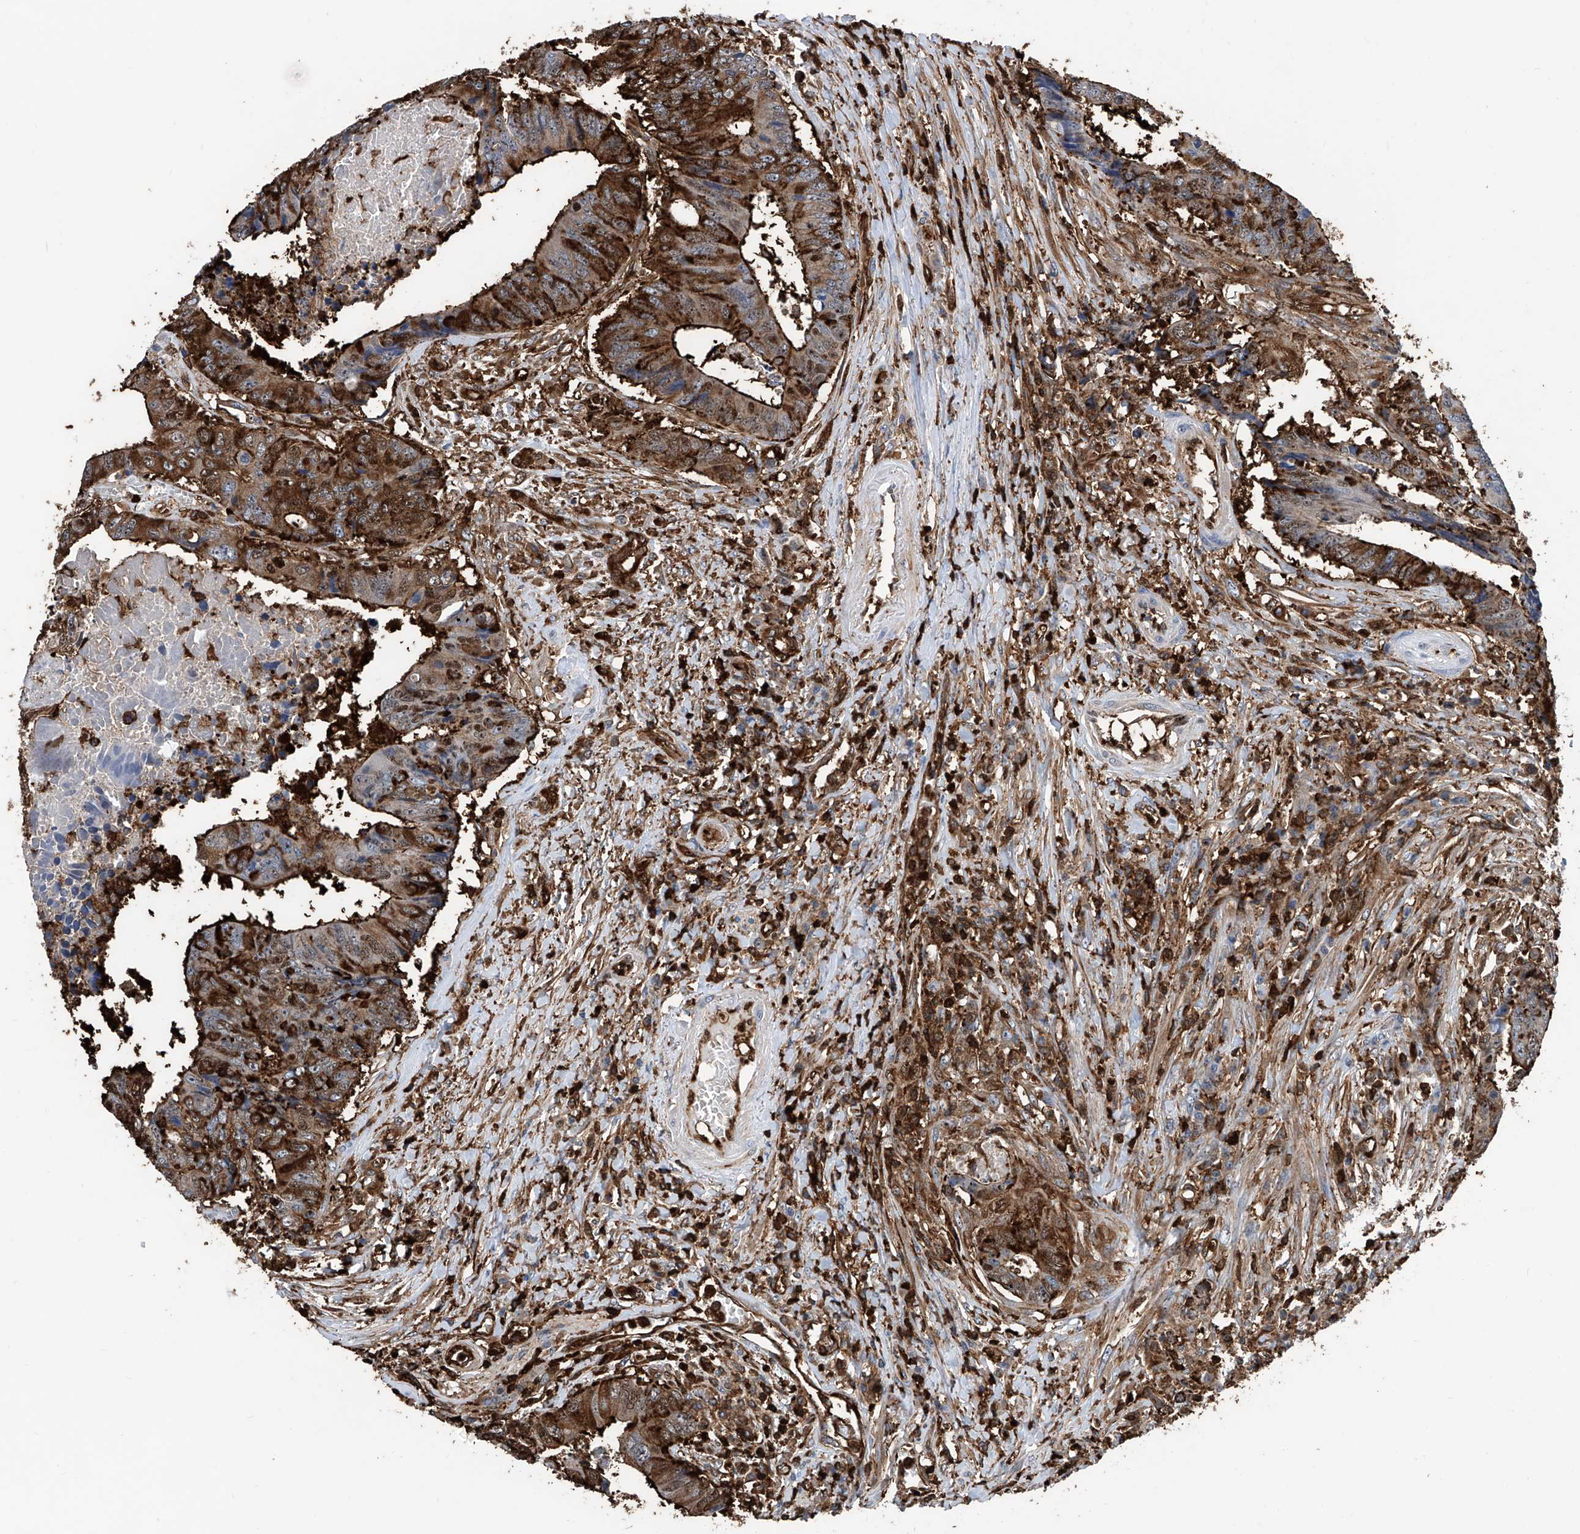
{"staining": {"intensity": "moderate", "quantity": ">75%", "location": "cytoplasmic/membranous"}, "tissue": "colorectal cancer", "cell_type": "Tumor cells", "image_type": "cancer", "snomed": [{"axis": "morphology", "description": "Adenocarcinoma, NOS"}, {"axis": "topography", "description": "Rectum"}], "caption": "Immunohistochemical staining of adenocarcinoma (colorectal) shows medium levels of moderate cytoplasmic/membranous protein positivity in approximately >75% of tumor cells.", "gene": "ZNF484", "patient": {"sex": "male", "age": 84}}